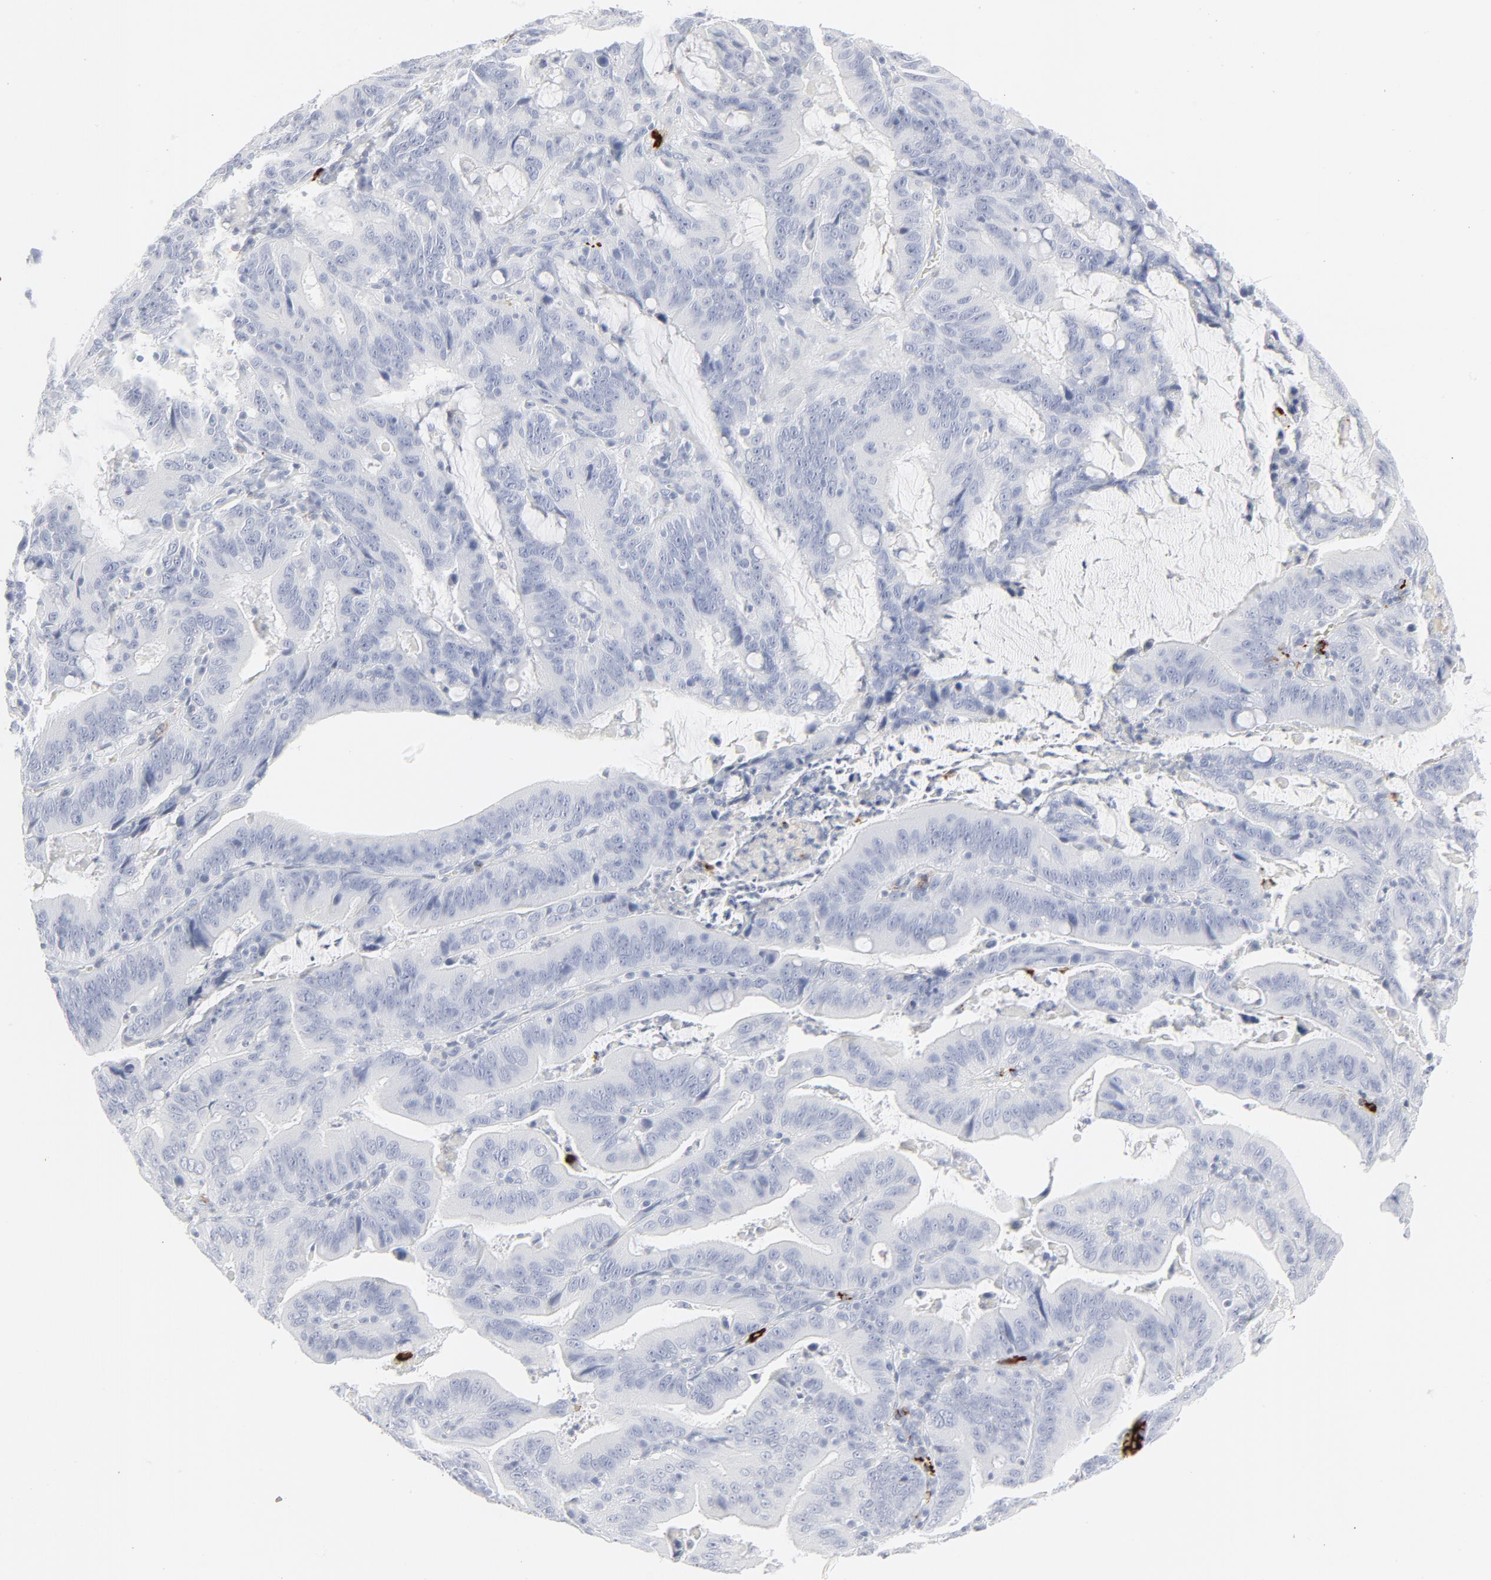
{"staining": {"intensity": "negative", "quantity": "none", "location": "none"}, "tissue": "stomach cancer", "cell_type": "Tumor cells", "image_type": "cancer", "snomed": [{"axis": "morphology", "description": "Adenocarcinoma, NOS"}, {"axis": "topography", "description": "Stomach, upper"}], "caption": "Immunohistochemistry (IHC) of human adenocarcinoma (stomach) demonstrates no positivity in tumor cells.", "gene": "CCR7", "patient": {"sex": "male", "age": 63}}